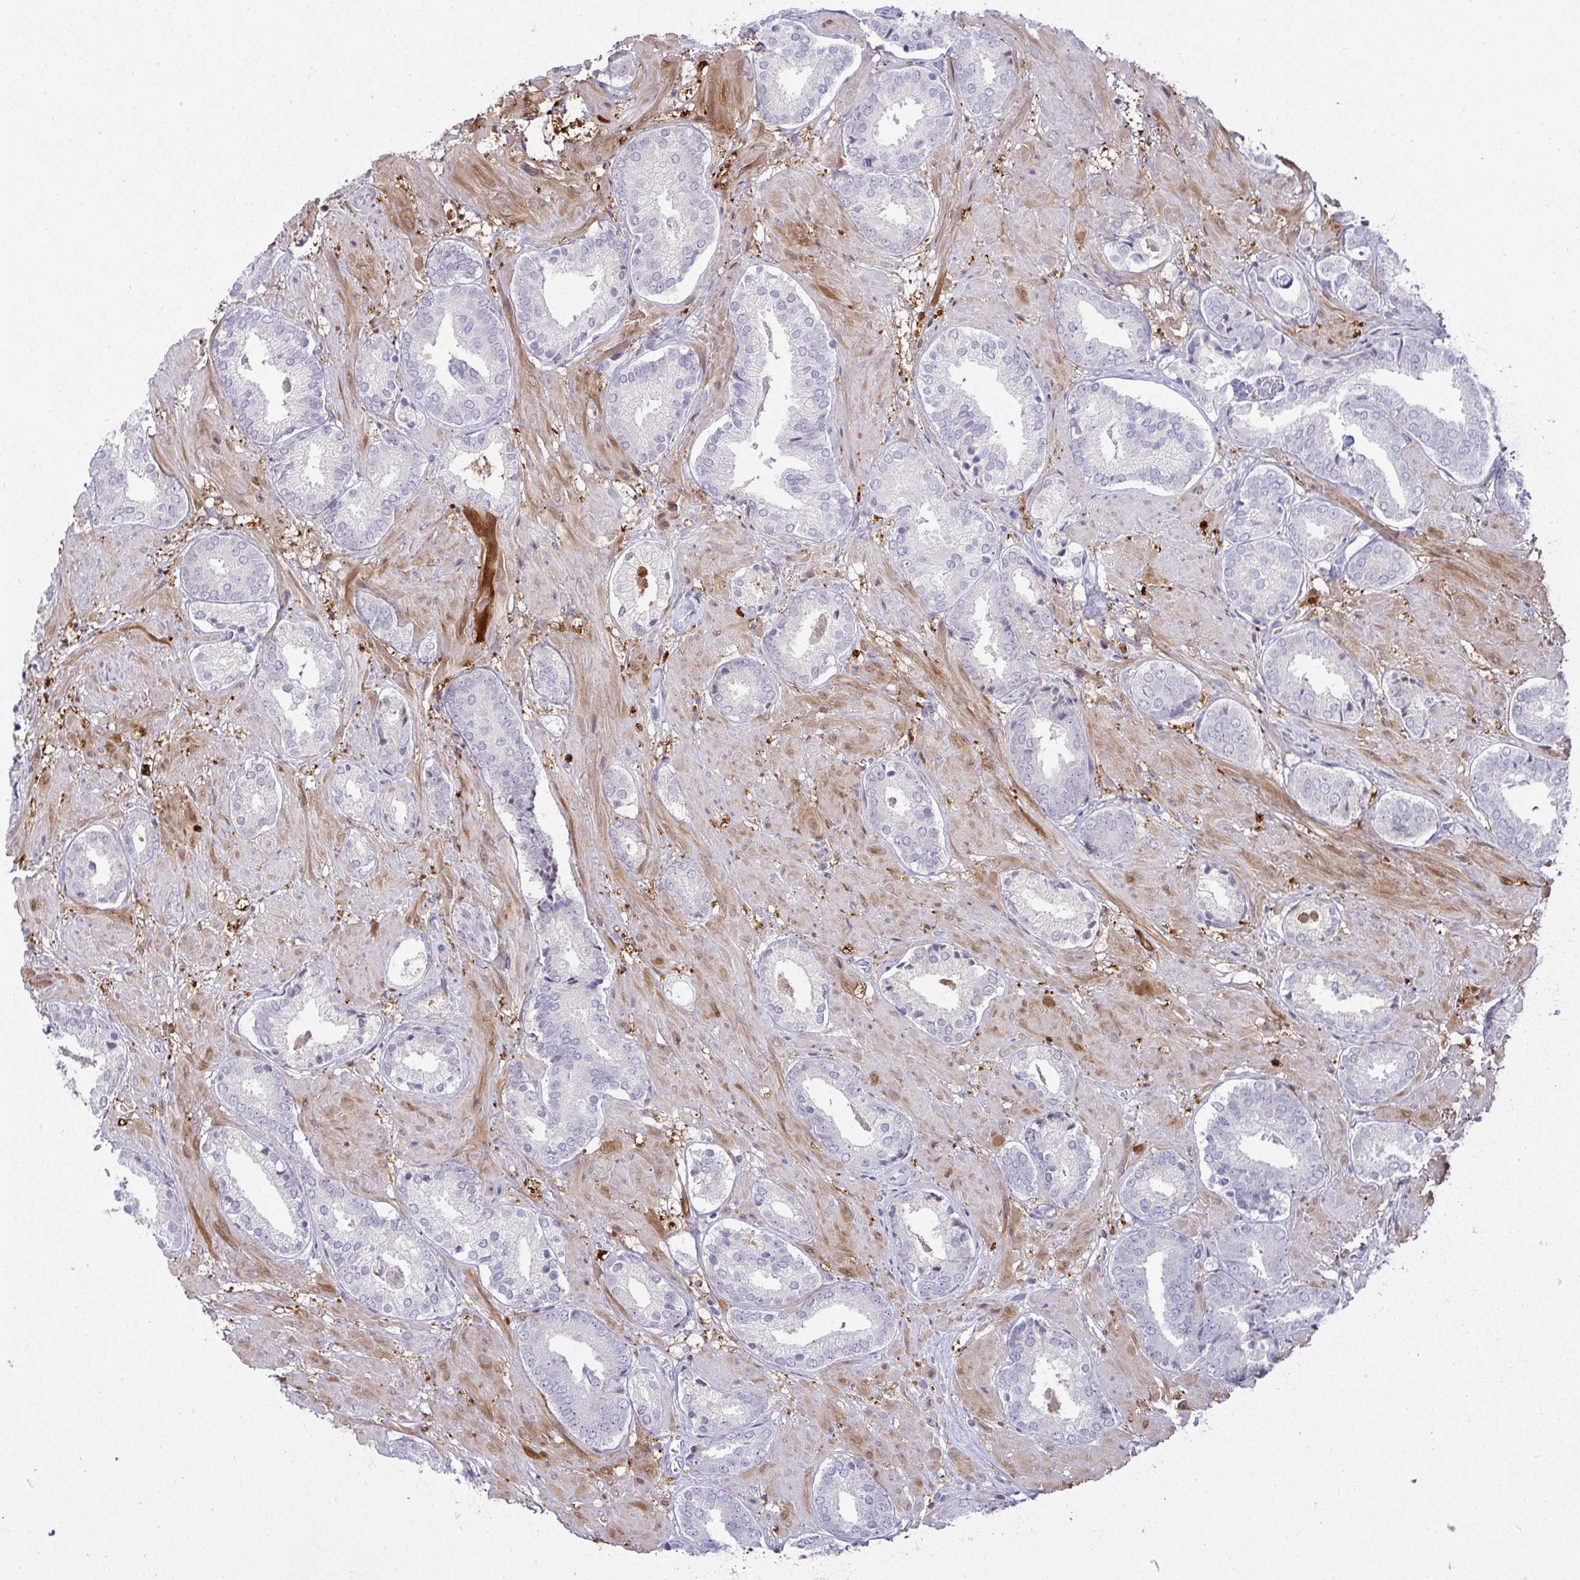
{"staining": {"intensity": "negative", "quantity": "none", "location": "none"}, "tissue": "prostate cancer", "cell_type": "Tumor cells", "image_type": "cancer", "snomed": [{"axis": "morphology", "description": "Adenocarcinoma, High grade"}, {"axis": "topography", "description": "Prostate"}], "caption": "Micrograph shows no protein positivity in tumor cells of prostate cancer (high-grade adenocarcinoma) tissue.", "gene": "HSPB6", "patient": {"sex": "male", "age": 56}}